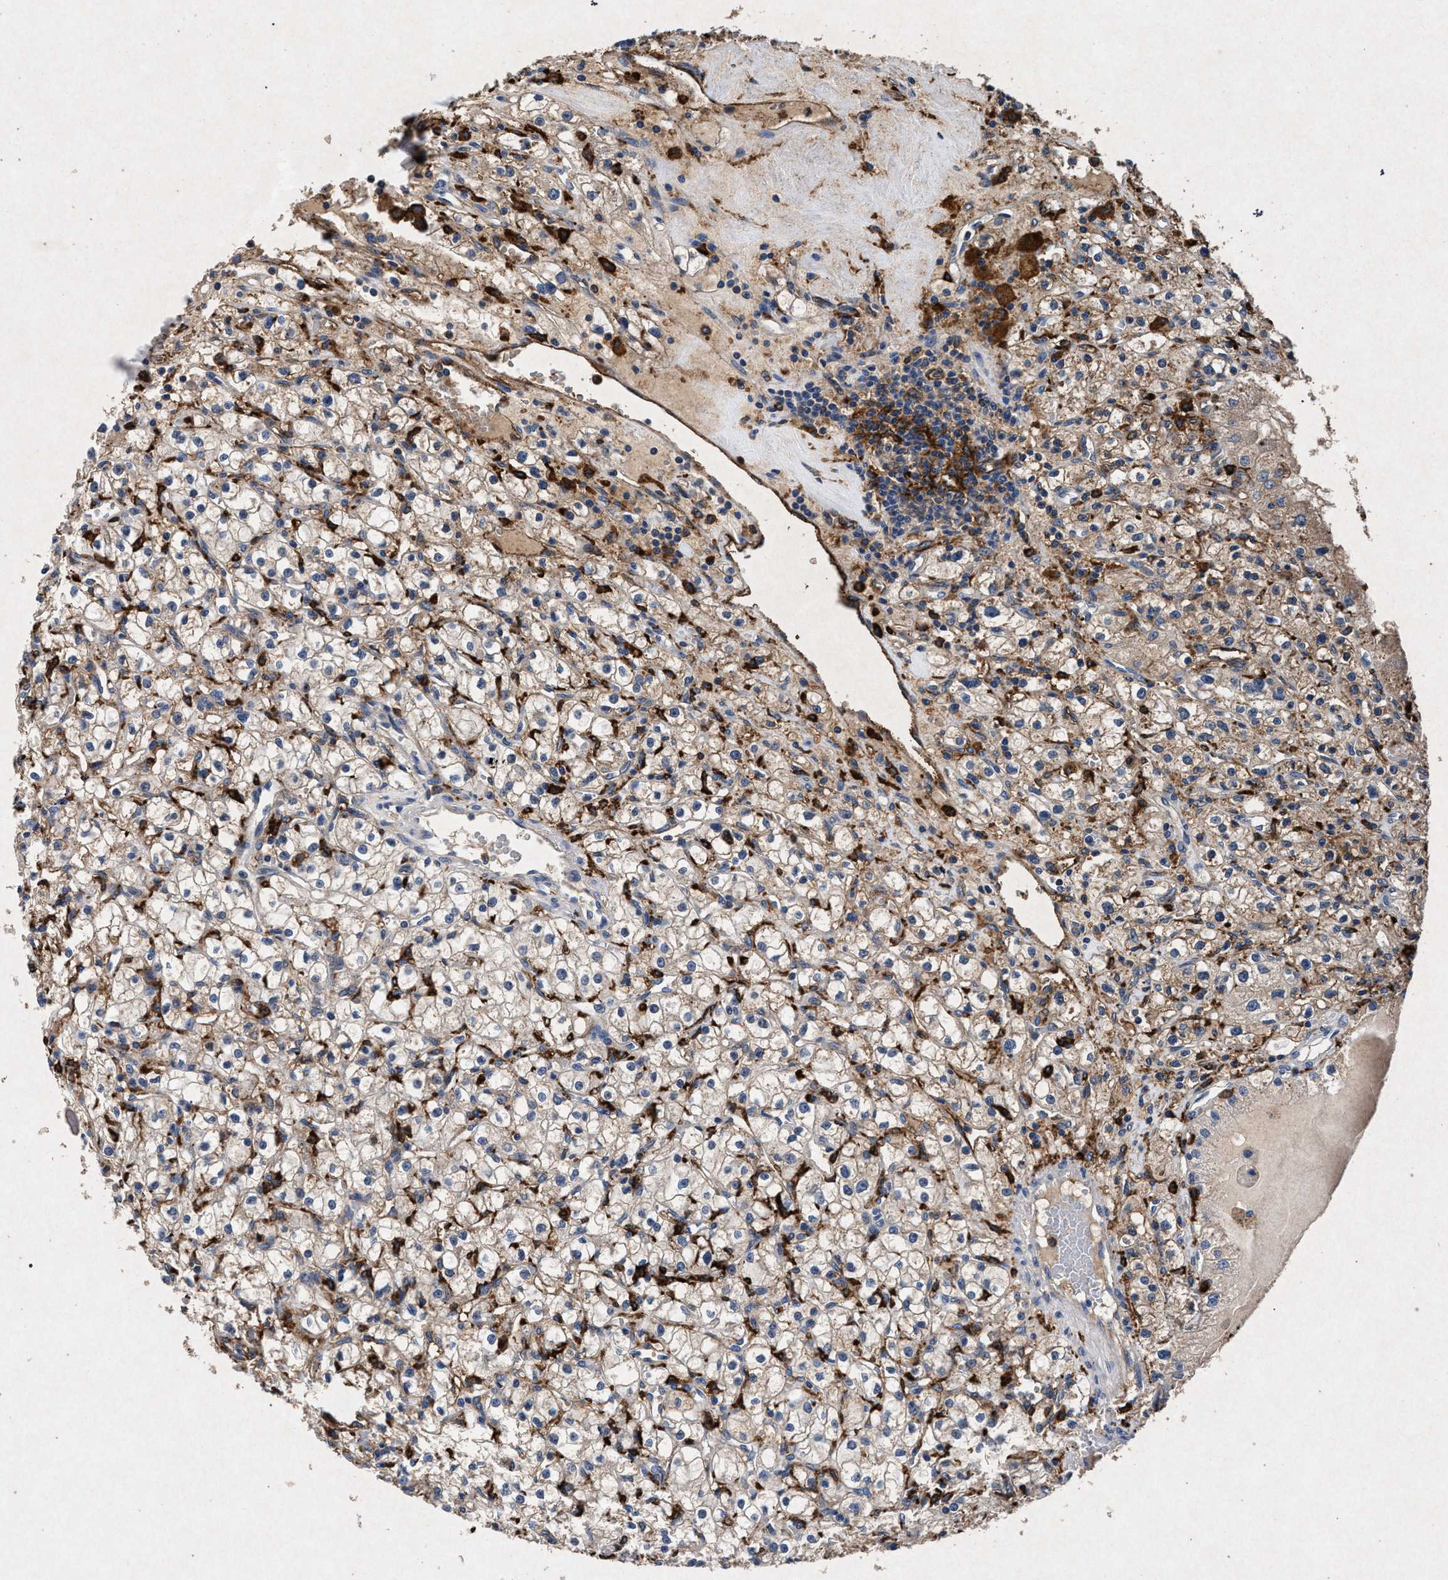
{"staining": {"intensity": "weak", "quantity": ">75%", "location": "cytoplasmic/membranous"}, "tissue": "renal cancer", "cell_type": "Tumor cells", "image_type": "cancer", "snomed": [{"axis": "morphology", "description": "Adenocarcinoma, NOS"}, {"axis": "topography", "description": "Kidney"}], "caption": "Immunohistochemical staining of human adenocarcinoma (renal) demonstrates weak cytoplasmic/membranous protein expression in about >75% of tumor cells.", "gene": "MARCKS", "patient": {"sex": "male", "age": 56}}